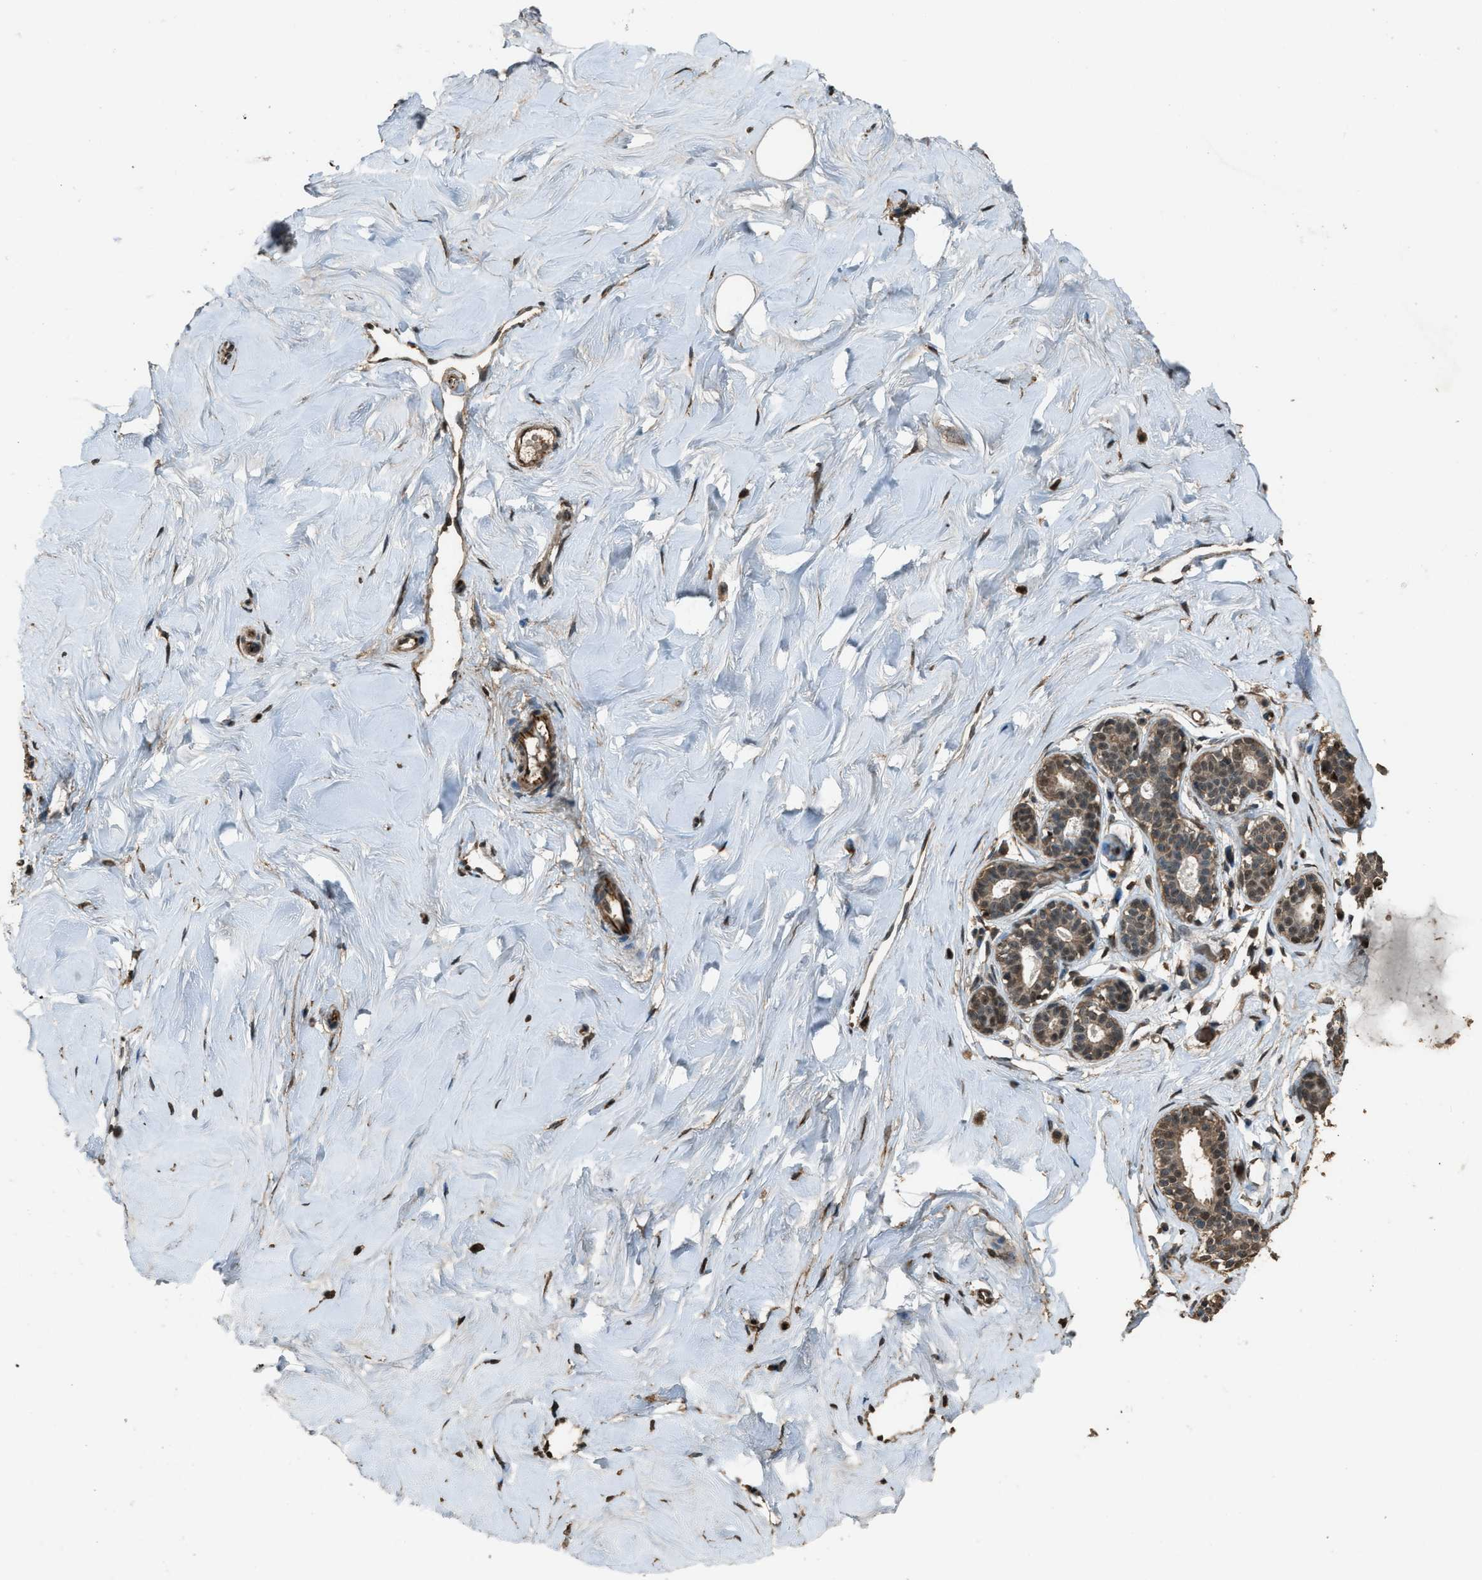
{"staining": {"intensity": "moderate", "quantity": ">75%", "location": "cytoplasmic/membranous,nuclear"}, "tissue": "breast", "cell_type": "Glandular cells", "image_type": "normal", "snomed": [{"axis": "morphology", "description": "Normal tissue, NOS"}, {"axis": "topography", "description": "Breast"}], "caption": "Protein expression analysis of benign human breast reveals moderate cytoplasmic/membranous,nuclear positivity in approximately >75% of glandular cells. (DAB IHC, brown staining for protein, blue staining for nuclei).", "gene": "SERTAD2", "patient": {"sex": "female", "age": 23}}